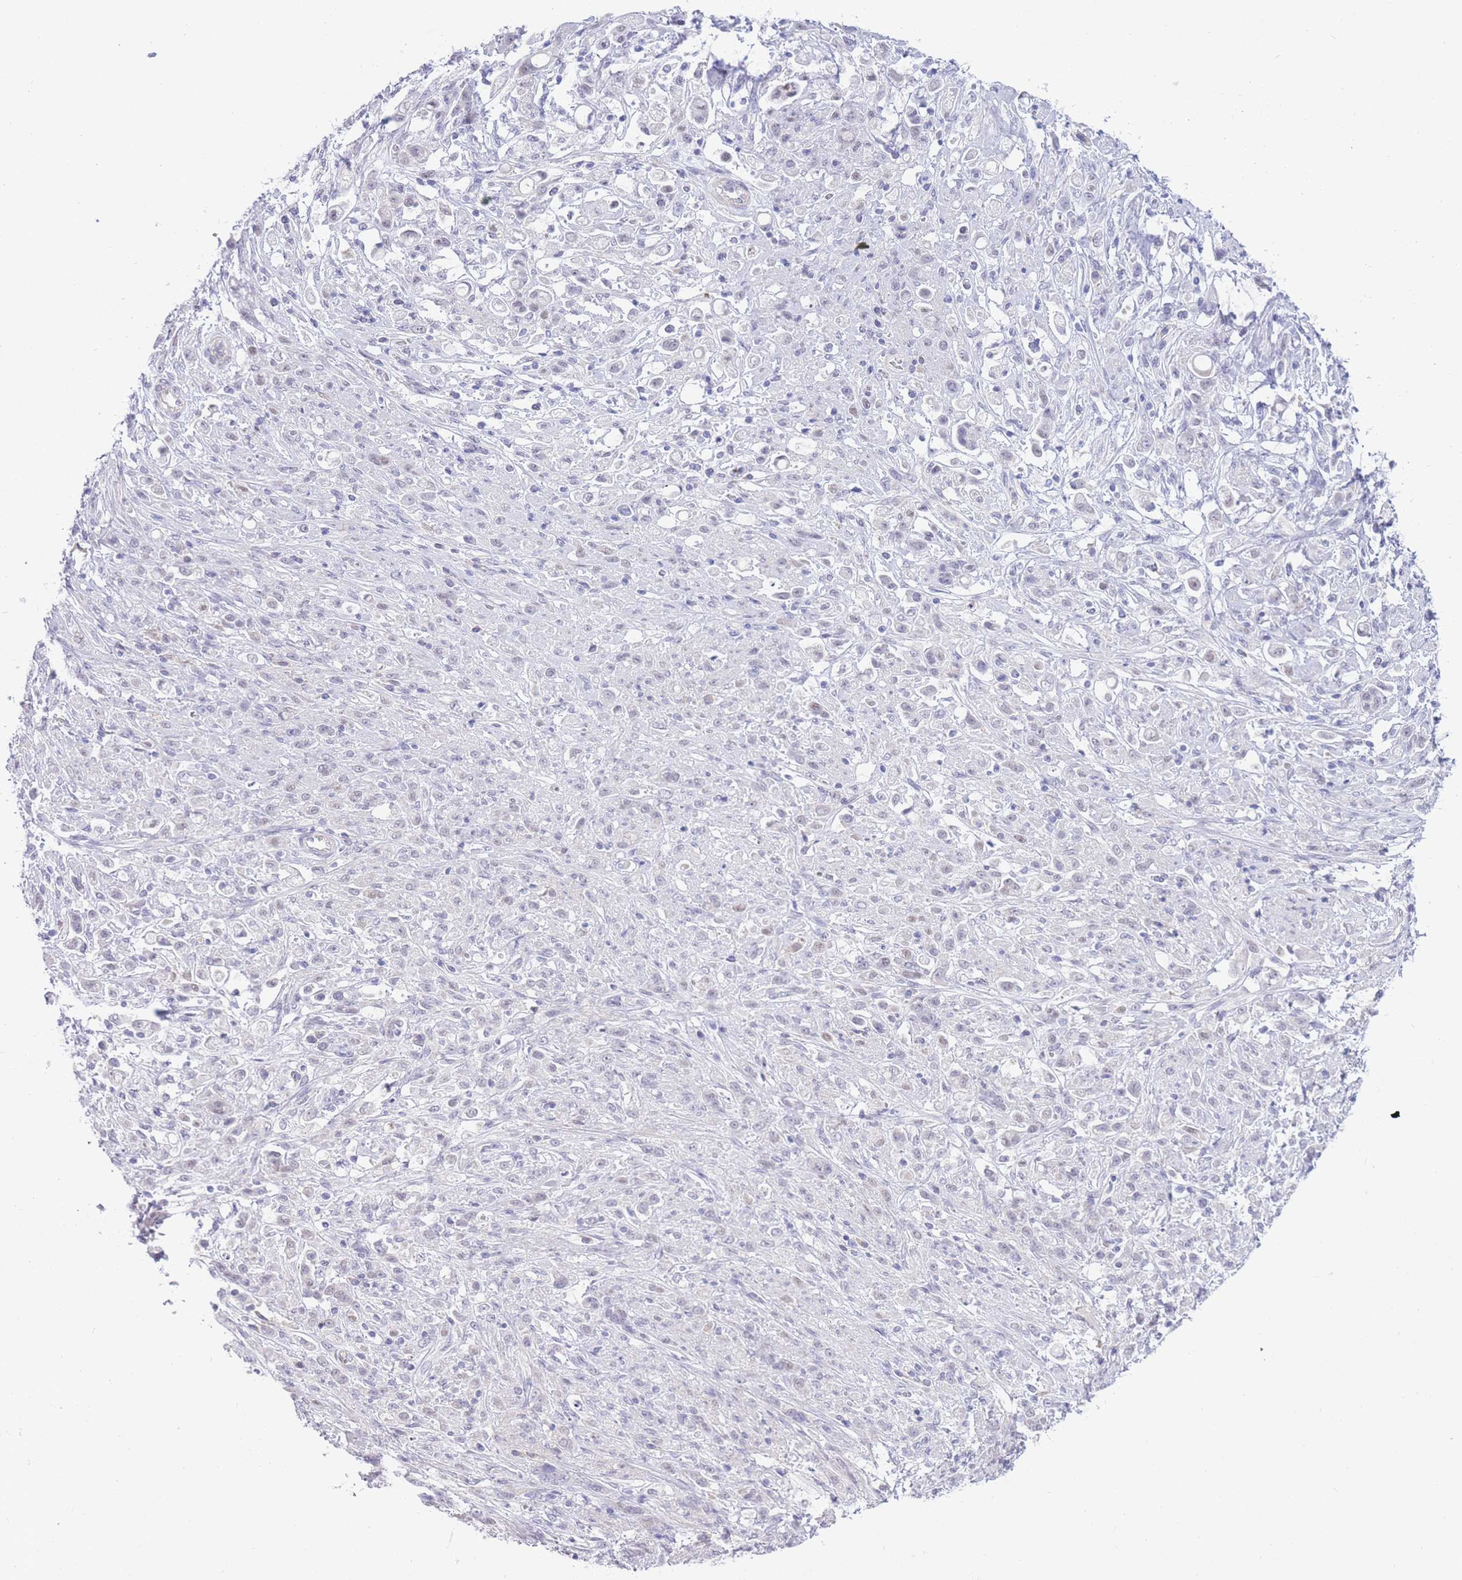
{"staining": {"intensity": "negative", "quantity": "none", "location": "none"}, "tissue": "stomach cancer", "cell_type": "Tumor cells", "image_type": "cancer", "snomed": [{"axis": "morphology", "description": "Adenocarcinoma, NOS"}, {"axis": "topography", "description": "Stomach"}], "caption": "DAB (3,3'-diaminobenzidine) immunohistochemical staining of human stomach cancer (adenocarcinoma) demonstrates no significant staining in tumor cells.", "gene": "PRR23B", "patient": {"sex": "female", "age": 60}}